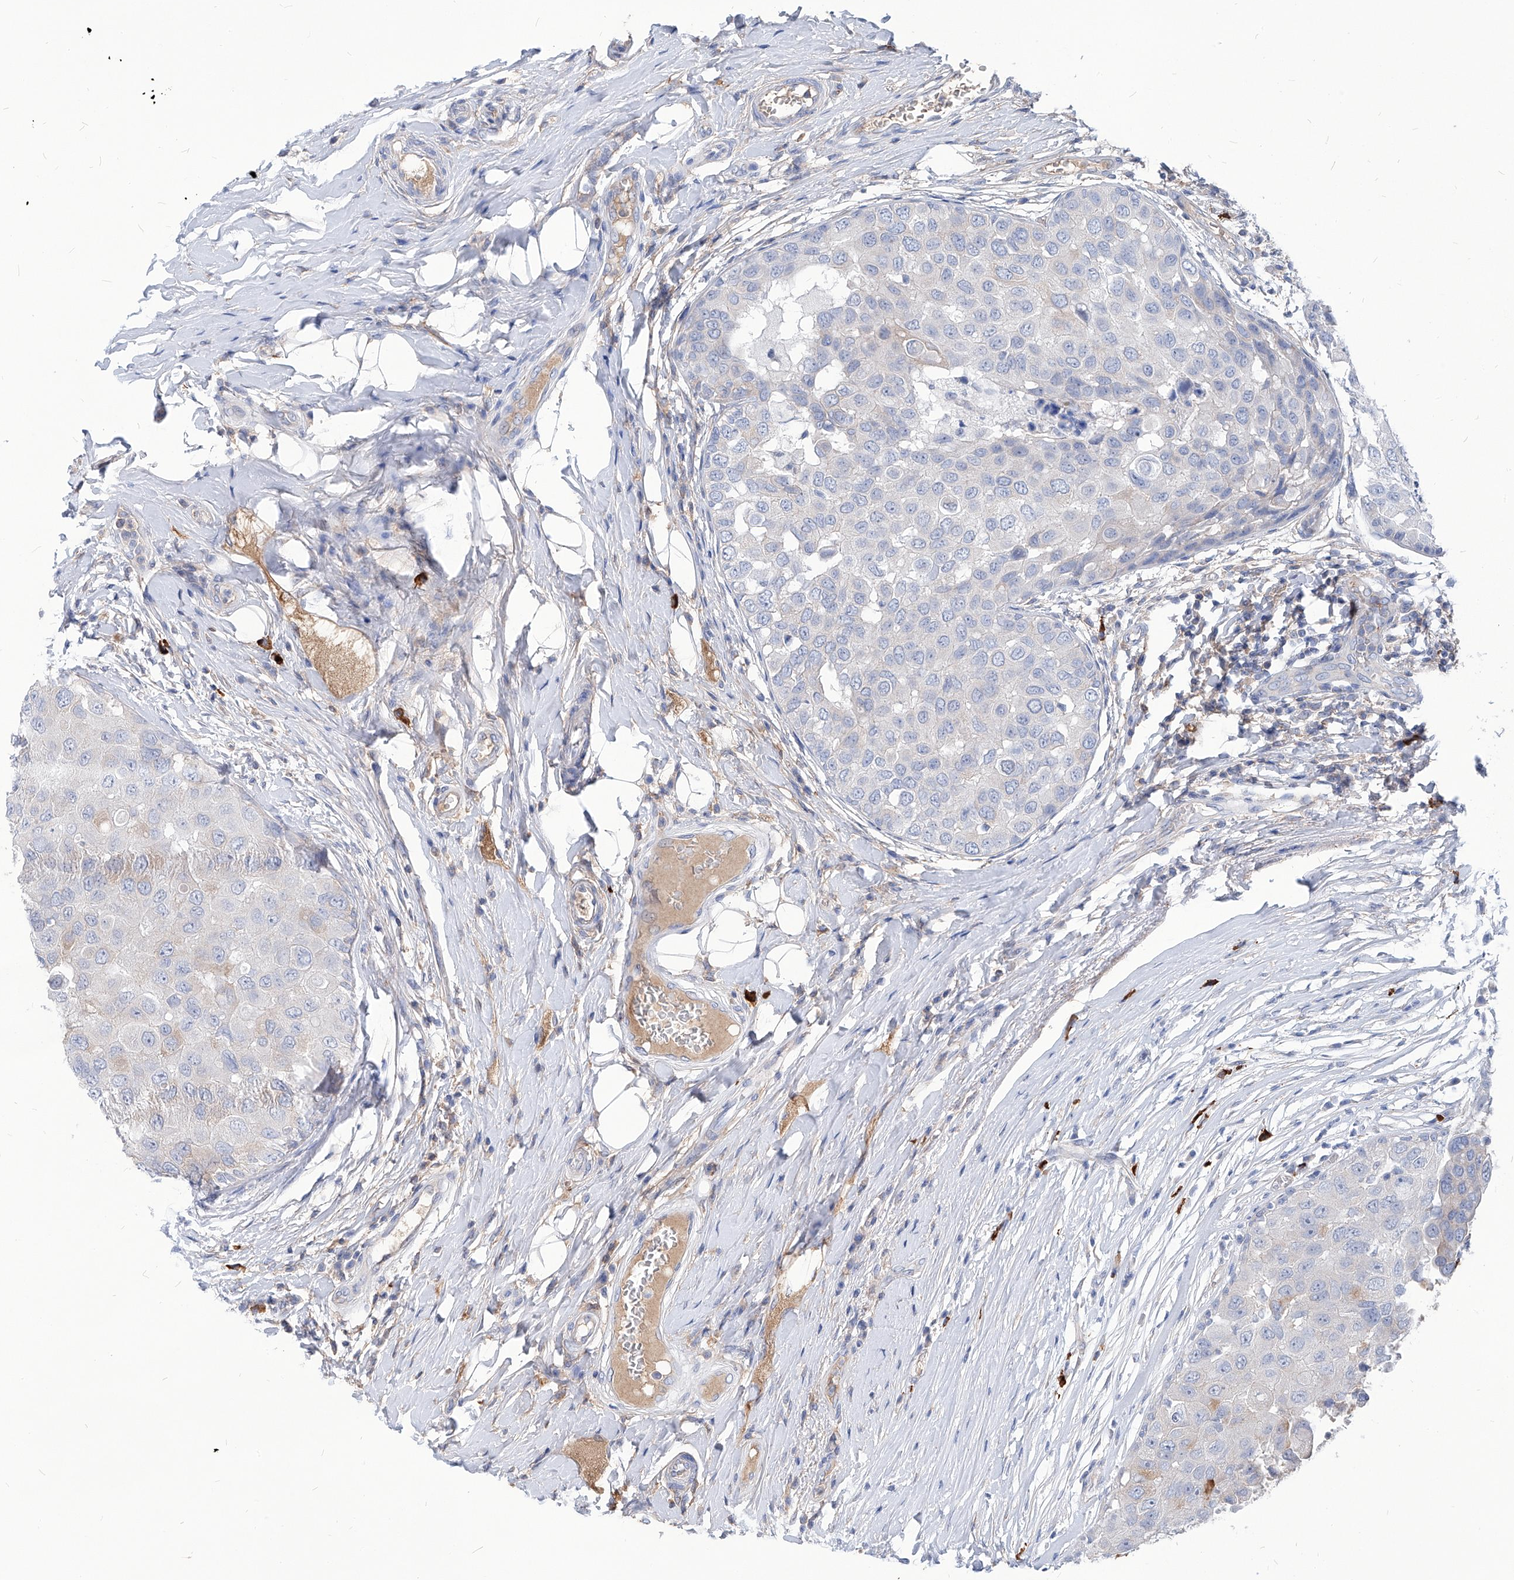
{"staining": {"intensity": "negative", "quantity": "none", "location": "none"}, "tissue": "breast cancer", "cell_type": "Tumor cells", "image_type": "cancer", "snomed": [{"axis": "morphology", "description": "Duct carcinoma"}, {"axis": "topography", "description": "Breast"}], "caption": "Breast invasive ductal carcinoma was stained to show a protein in brown. There is no significant staining in tumor cells.", "gene": "AKAP10", "patient": {"sex": "female", "age": 27}}